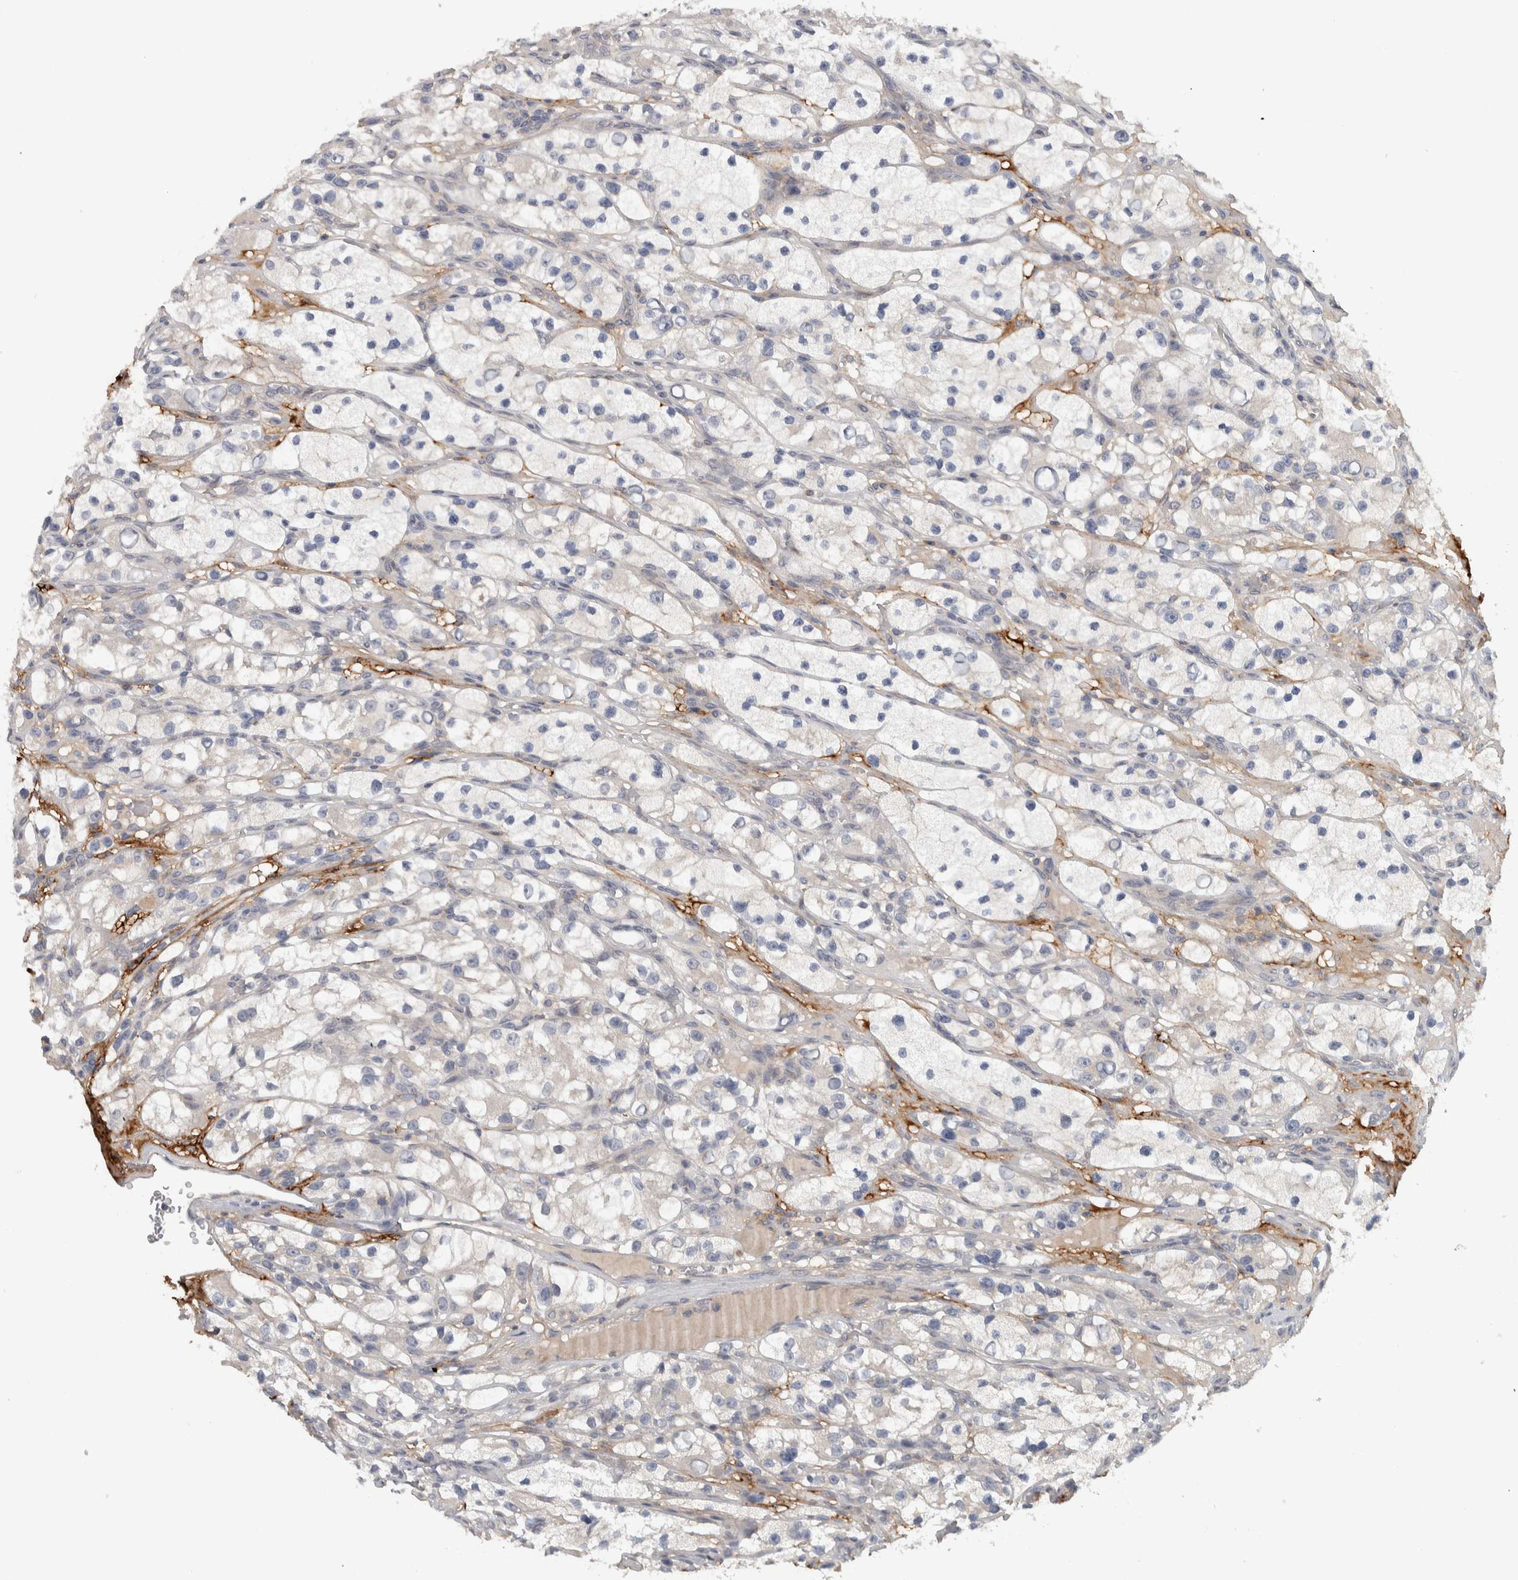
{"staining": {"intensity": "negative", "quantity": "none", "location": "none"}, "tissue": "renal cancer", "cell_type": "Tumor cells", "image_type": "cancer", "snomed": [{"axis": "morphology", "description": "Adenocarcinoma, NOS"}, {"axis": "topography", "description": "Kidney"}], "caption": "Protein analysis of renal adenocarcinoma shows no significant staining in tumor cells.", "gene": "ADPRM", "patient": {"sex": "female", "age": 57}}